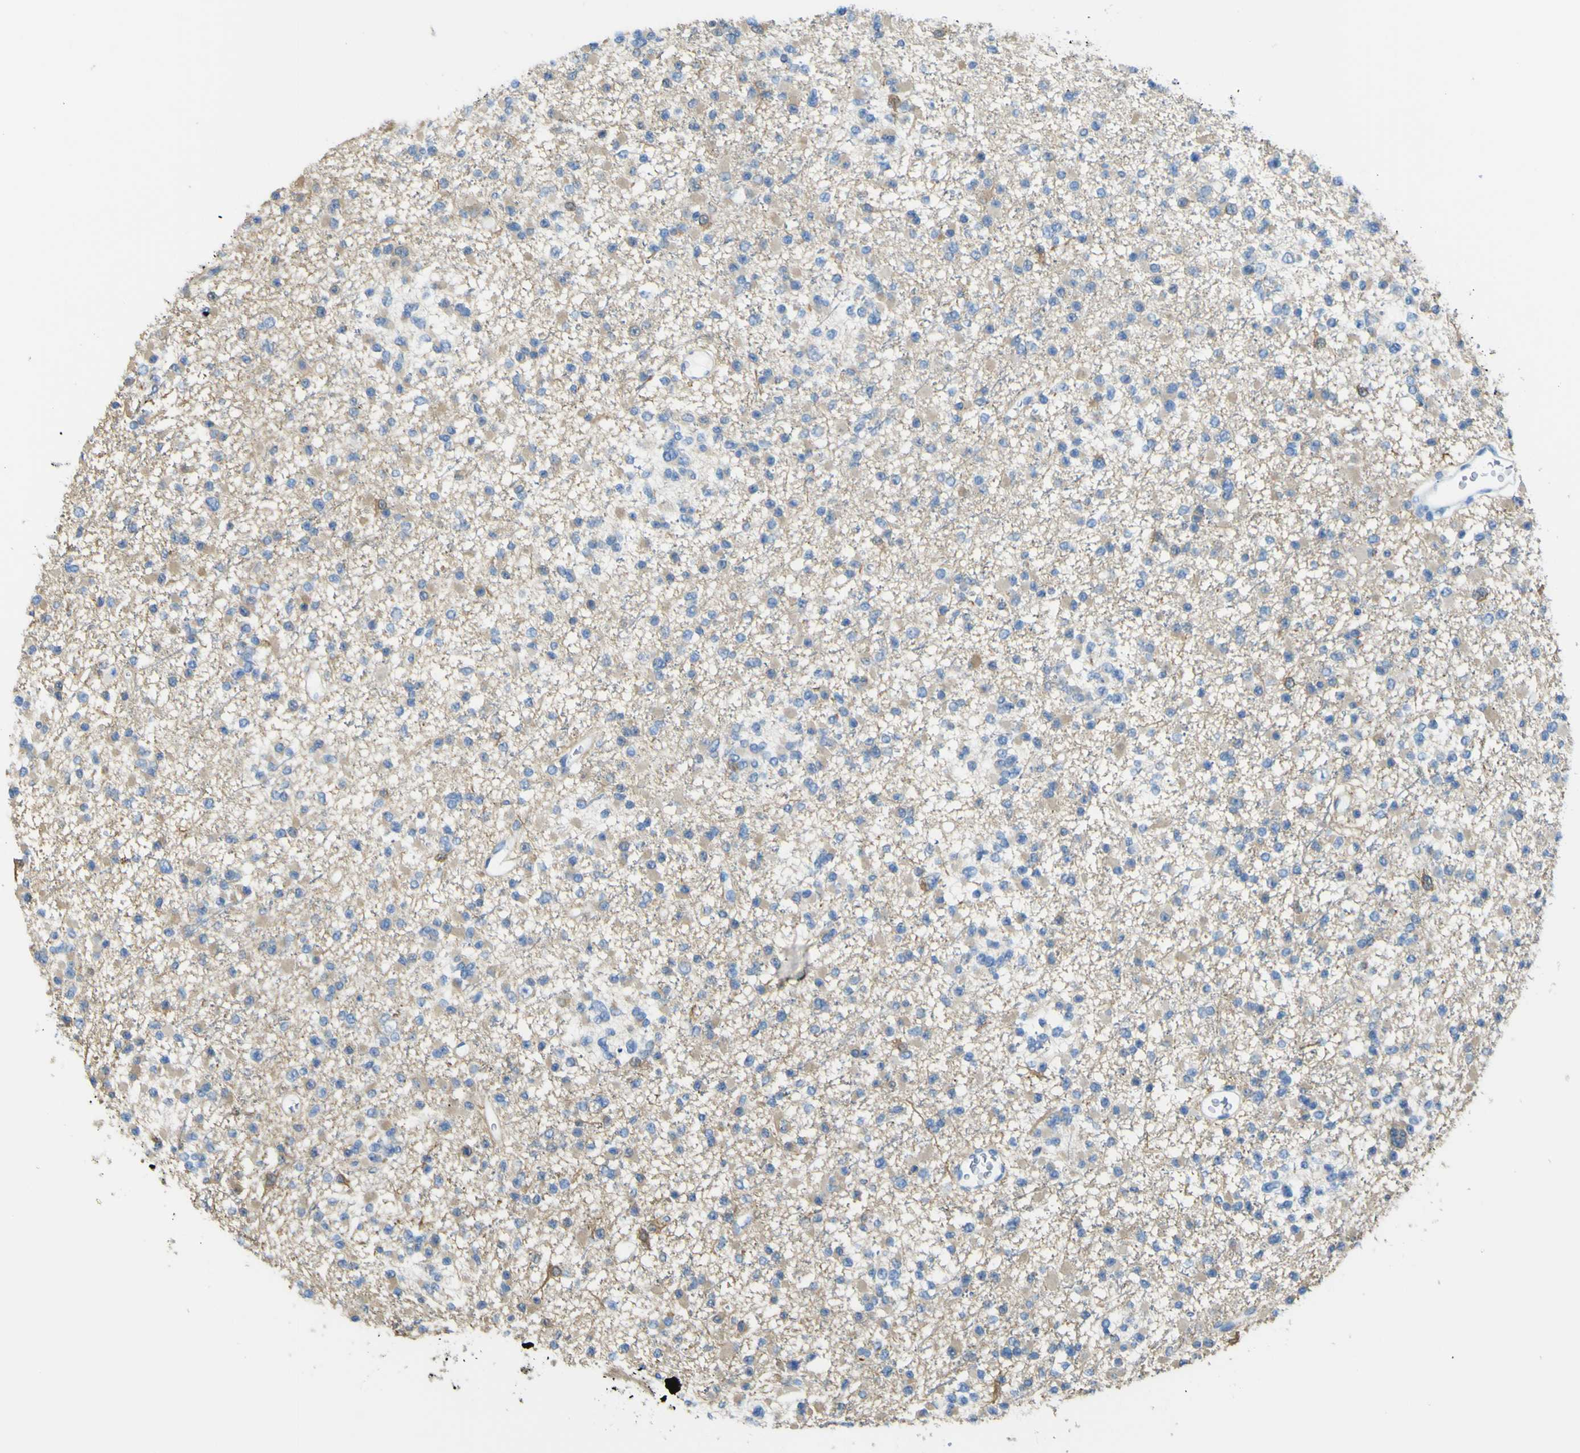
{"staining": {"intensity": "negative", "quantity": "none", "location": "none"}, "tissue": "glioma", "cell_type": "Tumor cells", "image_type": "cancer", "snomed": [{"axis": "morphology", "description": "Glioma, malignant, Low grade"}, {"axis": "topography", "description": "Brain"}], "caption": "DAB (3,3'-diaminobenzidine) immunohistochemical staining of human malignant glioma (low-grade) reveals no significant positivity in tumor cells.", "gene": "ABHD3", "patient": {"sex": "female", "age": 22}}